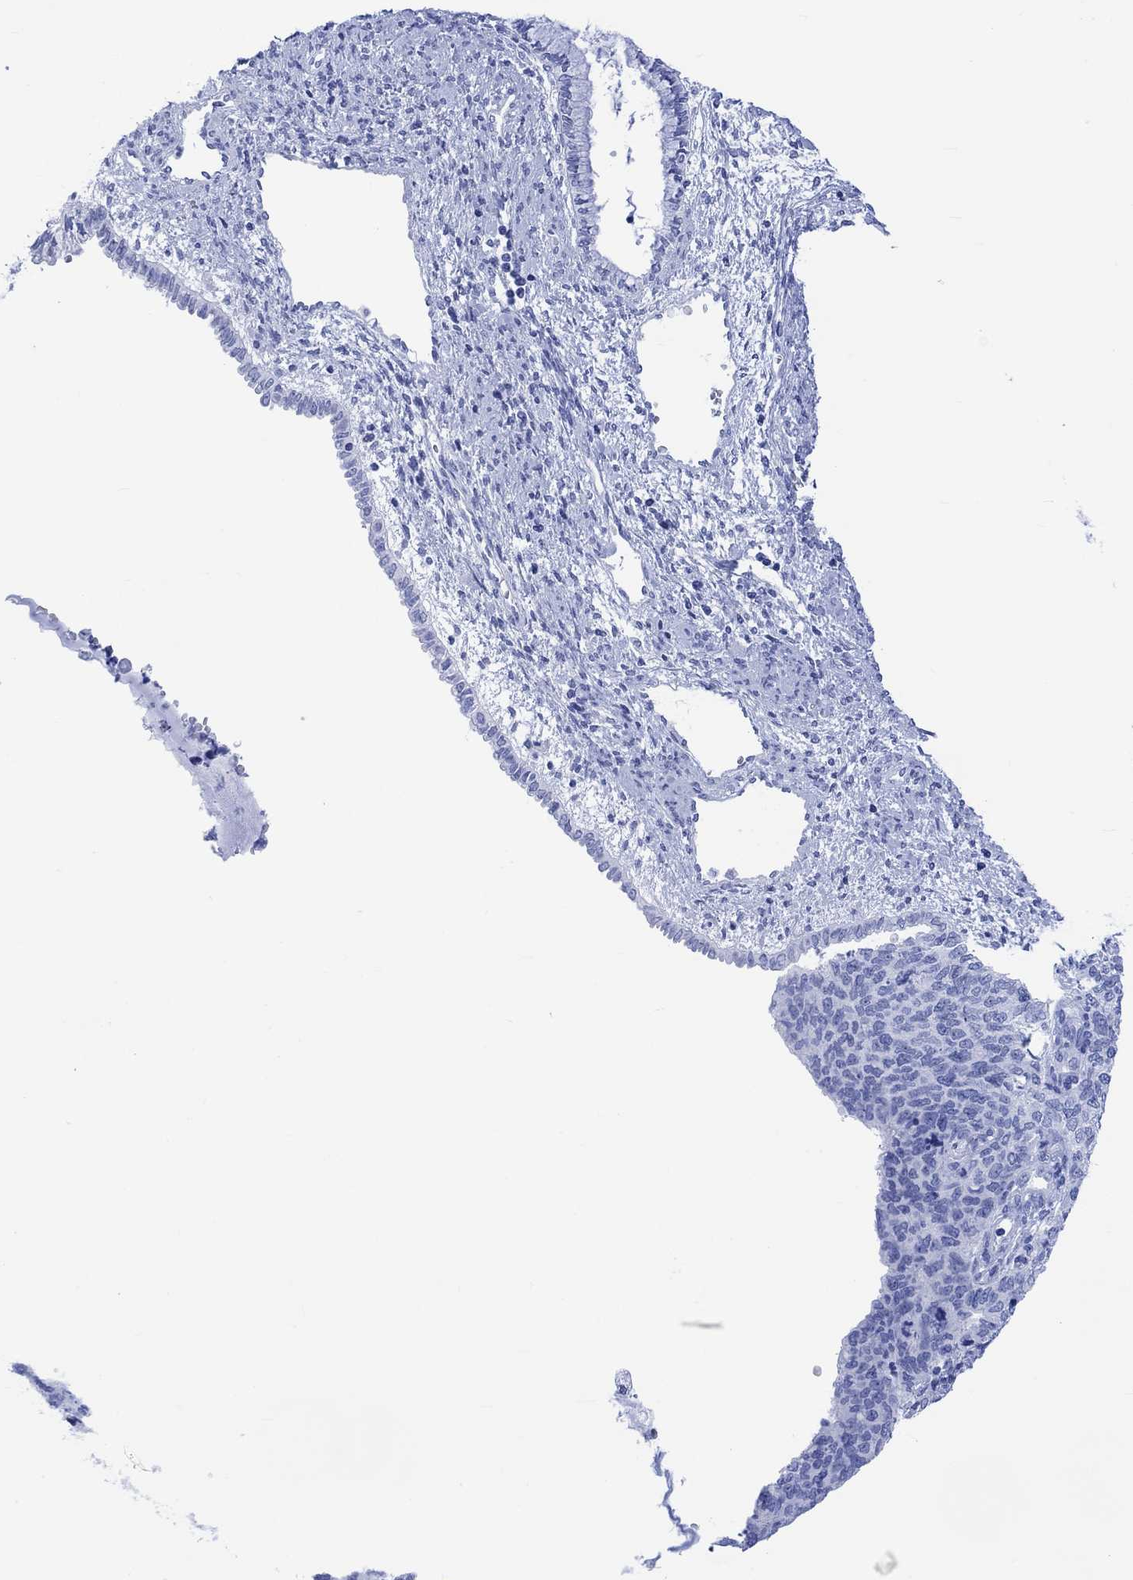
{"staining": {"intensity": "negative", "quantity": "none", "location": "none"}, "tissue": "cervical cancer", "cell_type": "Tumor cells", "image_type": "cancer", "snomed": [{"axis": "morphology", "description": "Squamous cell carcinoma, NOS"}, {"axis": "topography", "description": "Cervix"}], "caption": "High power microscopy micrograph of an immunohistochemistry (IHC) micrograph of cervical squamous cell carcinoma, revealing no significant staining in tumor cells.", "gene": "CELF4", "patient": {"sex": "female", "age": 63}}